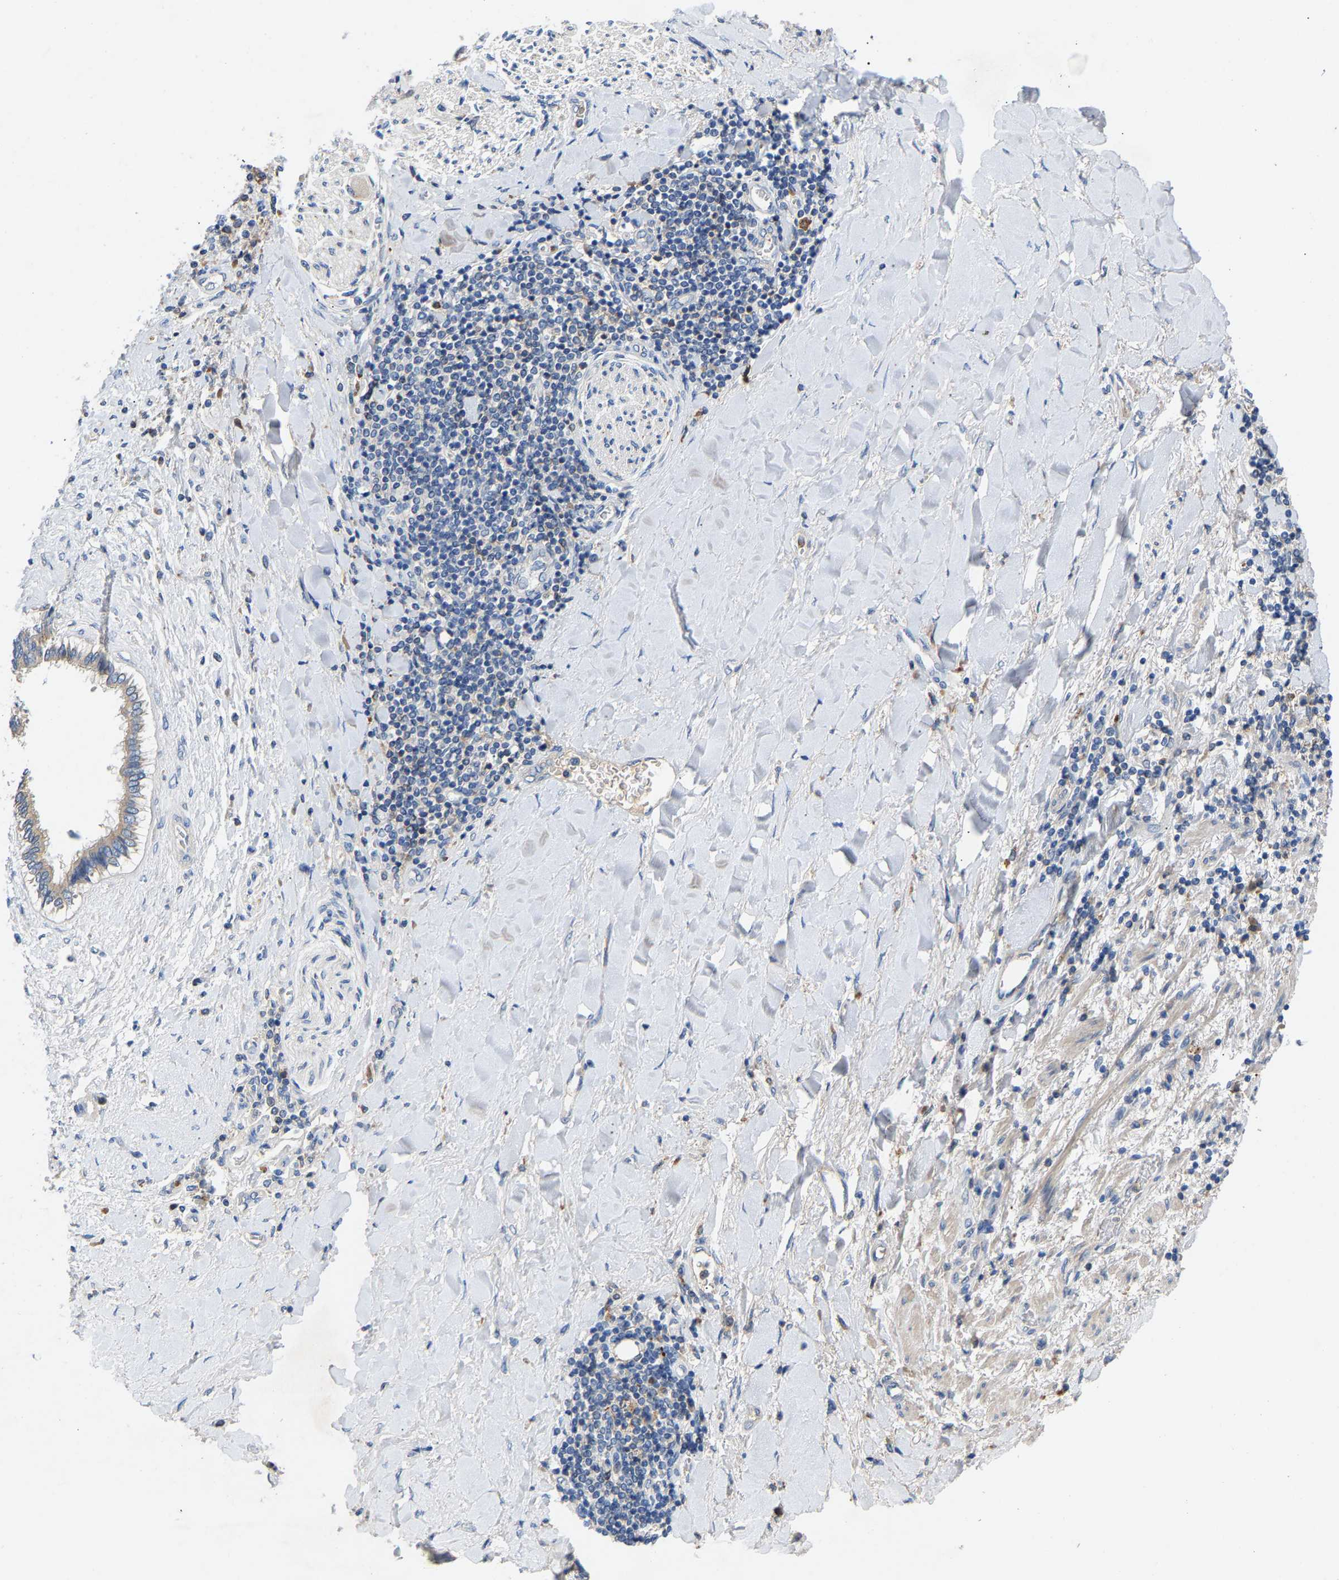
{"staining": {"intensity": "weak", "quantity": "<25%", "location": "cytoplasmic/membranous"}, "tissue": "liver cancer", "cell_type": "Tumor cells", "image_type": "cancer", "snomed": [{"axis": "morphology", "description": "Cholangiocarcinoma"}, {"axis": "topography", "description": "Liver"}], "caption": "Image shows no significant protein positivity in tumor cells of liver cholangiocarcinoma. (Brightfield microscopy of DAB (3,3'-diaminobenzidine) IHC at high magnification).", "gene": "CCDC171", "patient": {"sex": "male", "age": 50}}